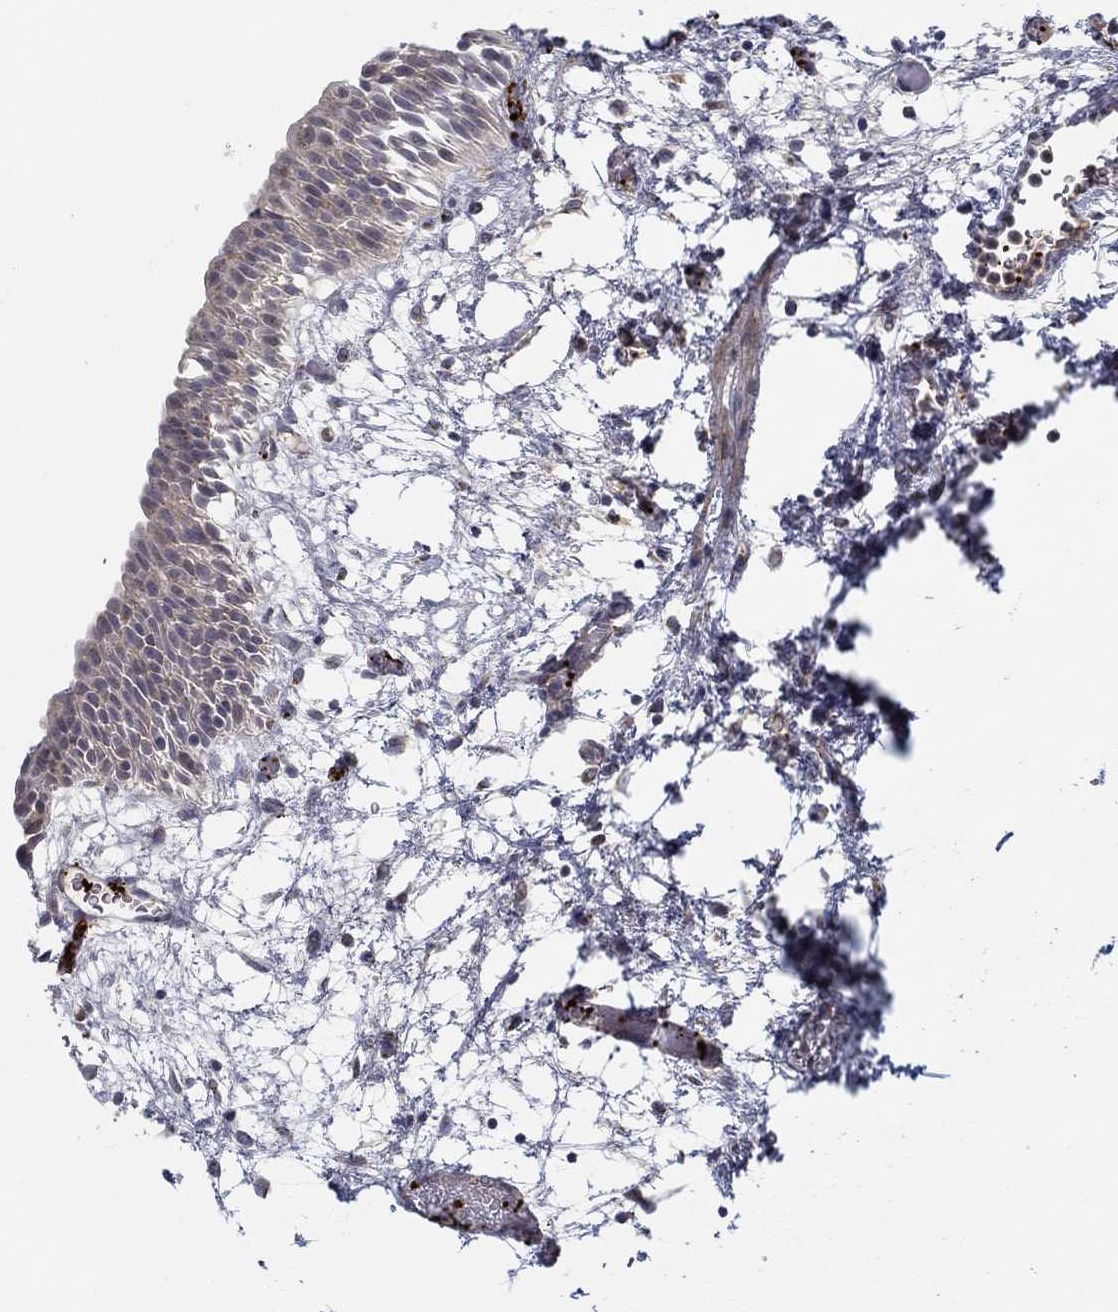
{"staining": {"intensity": "weak", "quantity": "<25%", "location": "cytoplasmic/membranous"}, "tissue": "urinary bladder", "cell_type": "Urothelial cells", "image_type": "normal", "snomed": [{"axis": "morphology", "description": "Normal tissue, NOS"}, {"axis": "topography", "description": "Urinary bladder"}], "caption": "High magnification brightfield microscopy of unremarkable urinary bladder stained with DAB (brown) and counterstained with hematoxylin (blue): urothelial cells show no significant expression.", "gene": "ALOX12", "patient": {"sex": "male", "age": 76}}